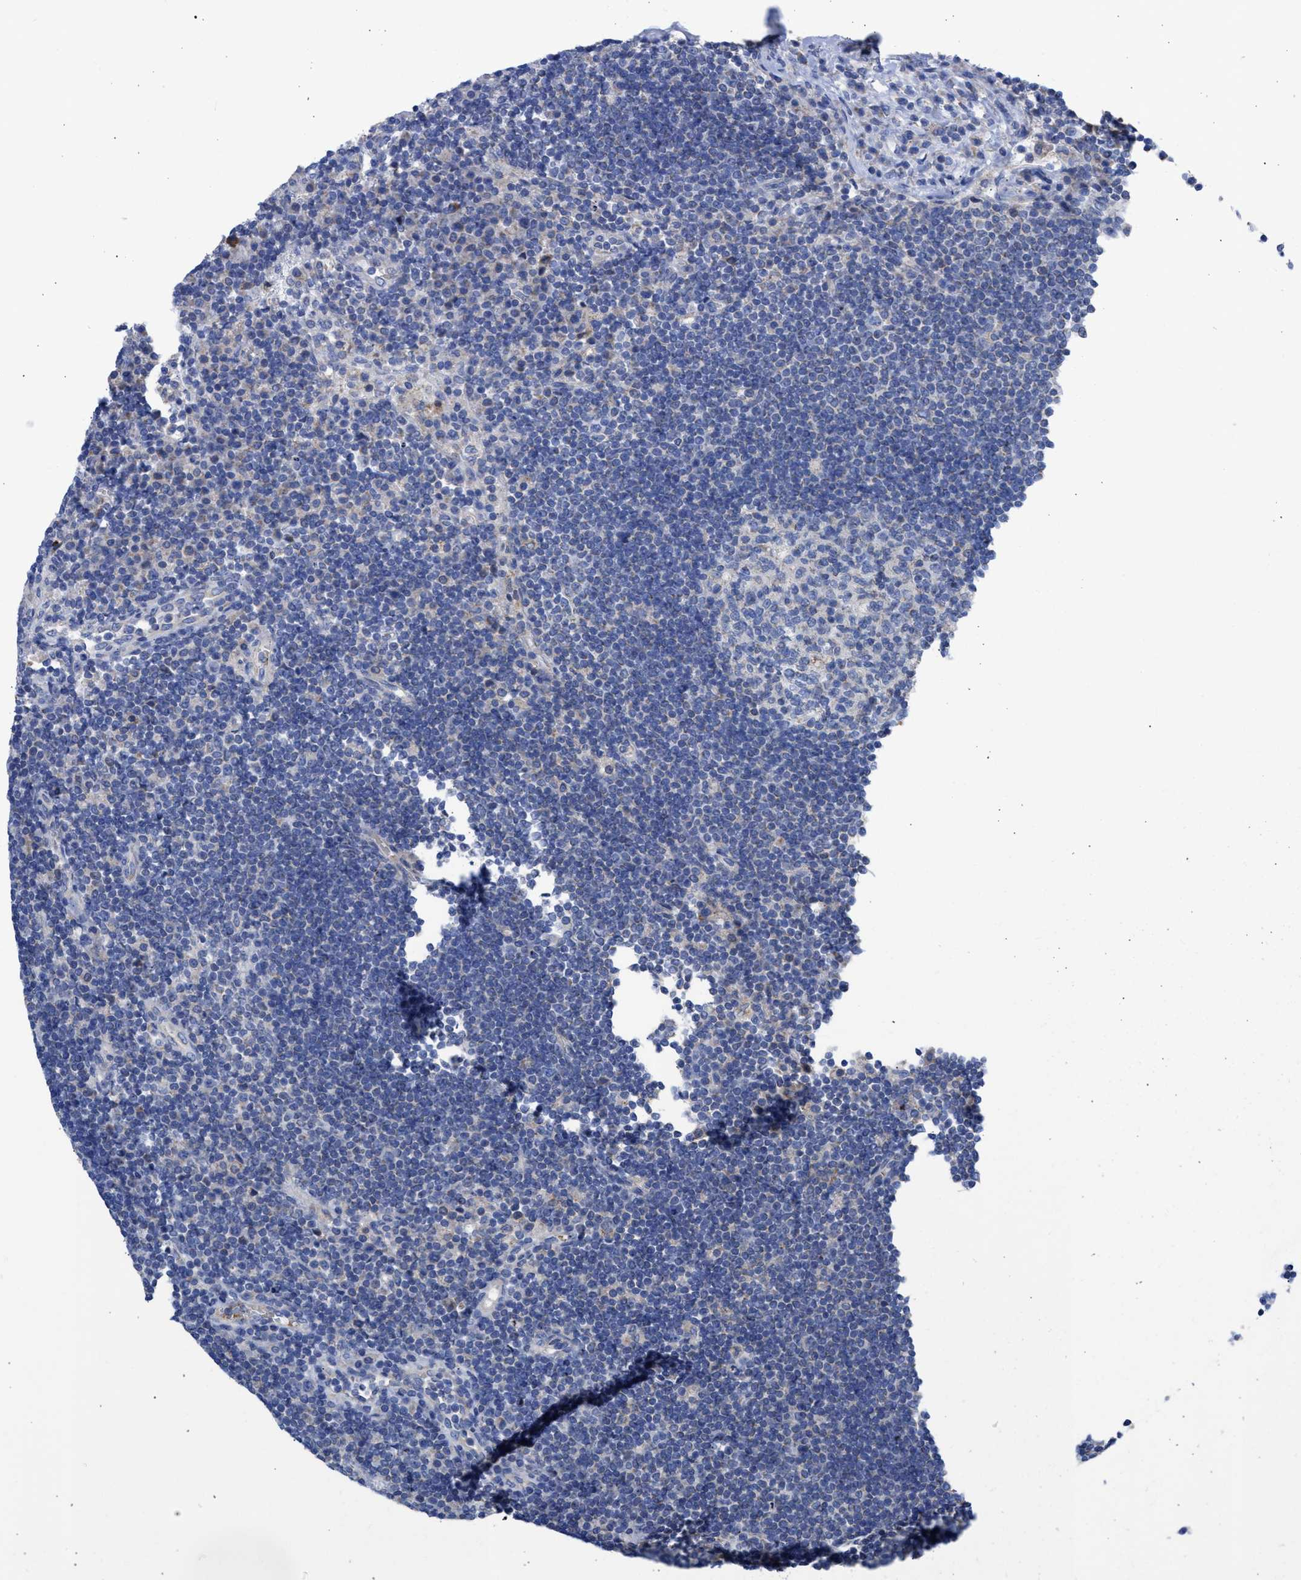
{"staining": {"intensity": "negative", "quantity": "none", "location": "none"}, "tissue": "lymph node", "cell_type": "Germinal center cells", "image_type": "normal", "snomed": [{"axis": "morphology", "description": "Normal tissue, NOS"}, {"axis": "topography", "description": "Lymph node"}], "caption": "There is no significant expression in germinal center cells of lymph node. (DAB immunohistochemistry (IHC), high magnification).", "gene": "BTG3", "patient": {"sex": "female", "age": 53}}